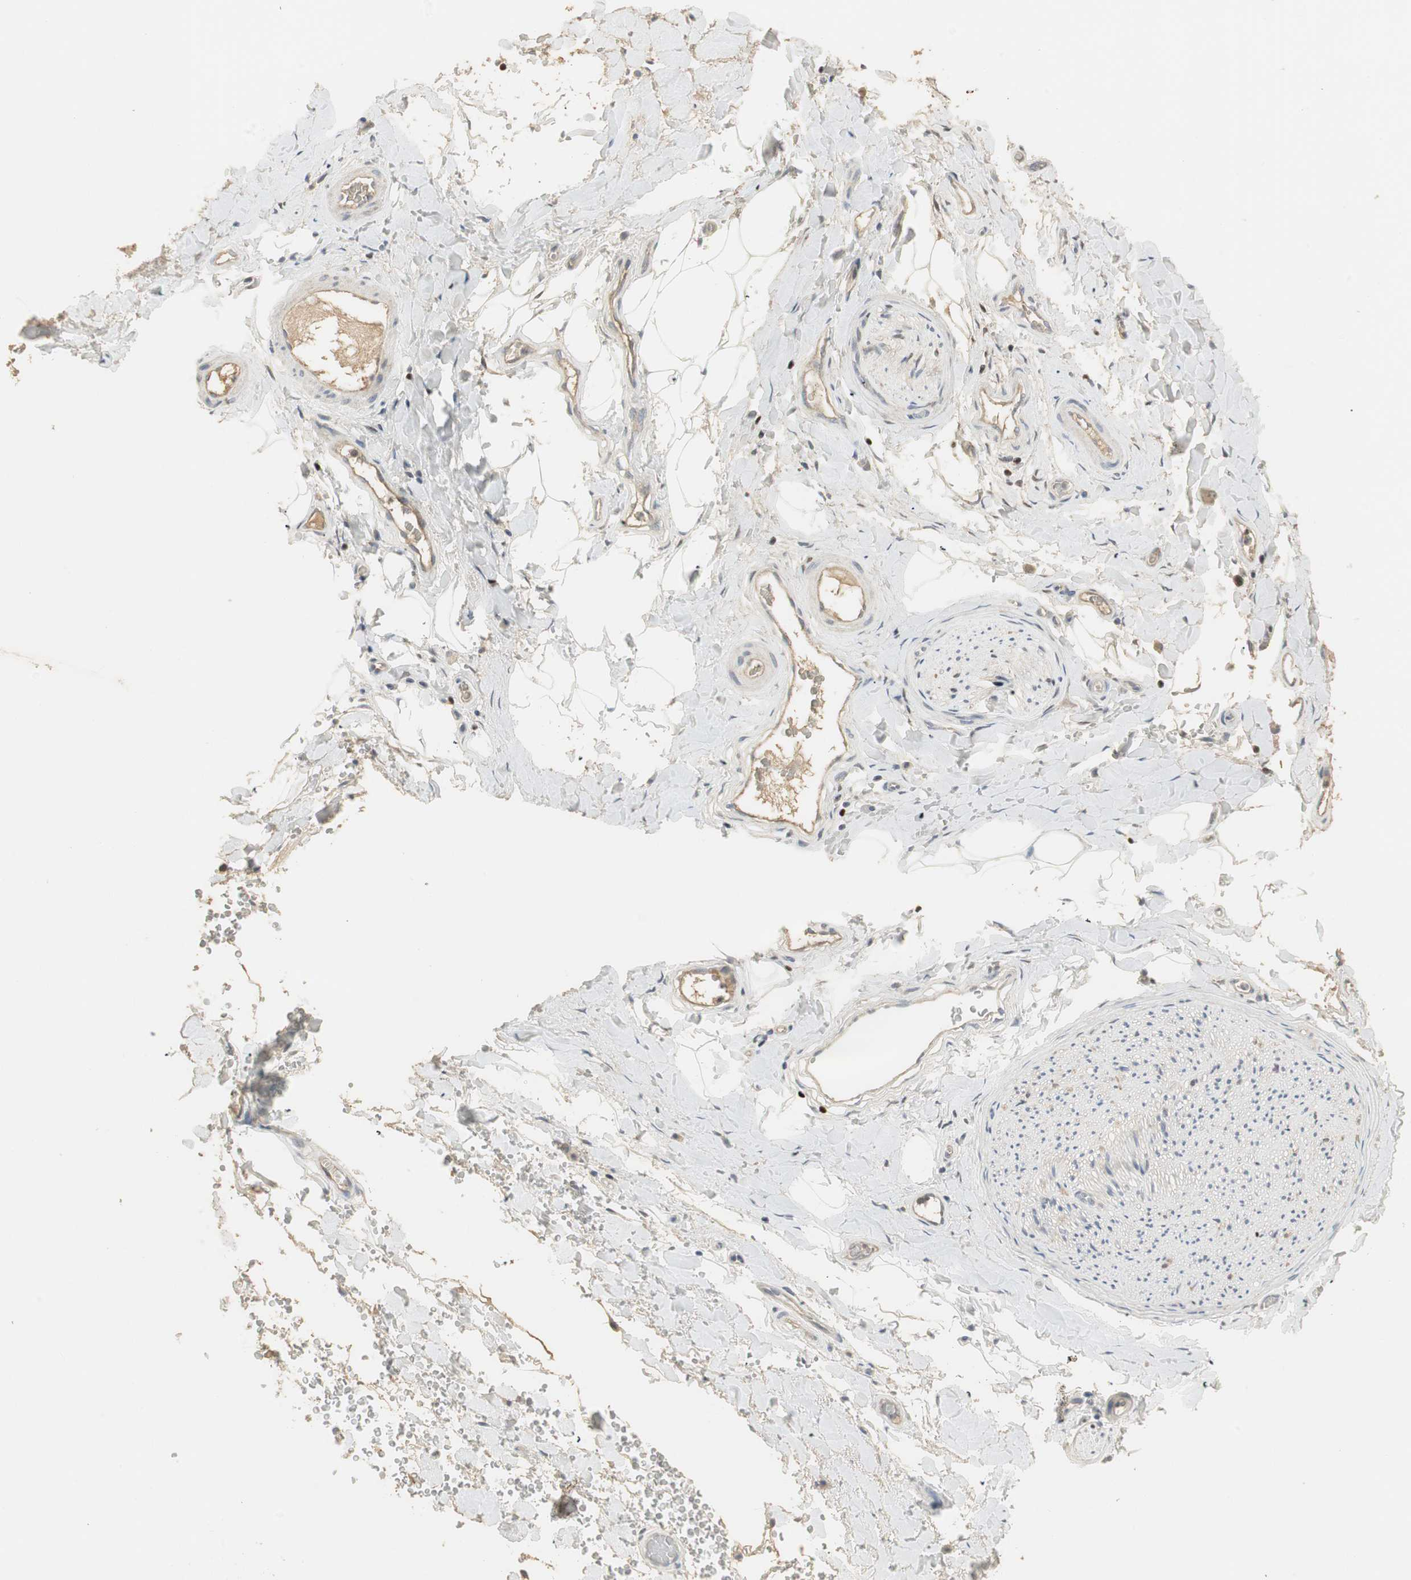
{"staining": {"intensity": "moderate", "quantity": ">75%", "location": "cytoplasmic/membranous"}, "tissue": "adipose tissue", "cell_type": "Adipocytes", "image_type": "normal", "snomed": [{"axis": "morphology", "description": "Normal tissue, NOS"}, {"axis": "morphology", "description": "Carcinoma, NOS"}, {"axis": "topography", "description": "Pancreas"}, {"axis": "topography", "description": "Peripheral nerve tissue"}], "caption": "A medium amount of moderate cytoplasmic/membranous positivity is seen in about >75% of adipocytes in benign adipose tissue. (Brightfield microscopy of DAB IHC at high magnification).", "gene": "RUNX2", "patient": {"sex": "female", "age": 29}}